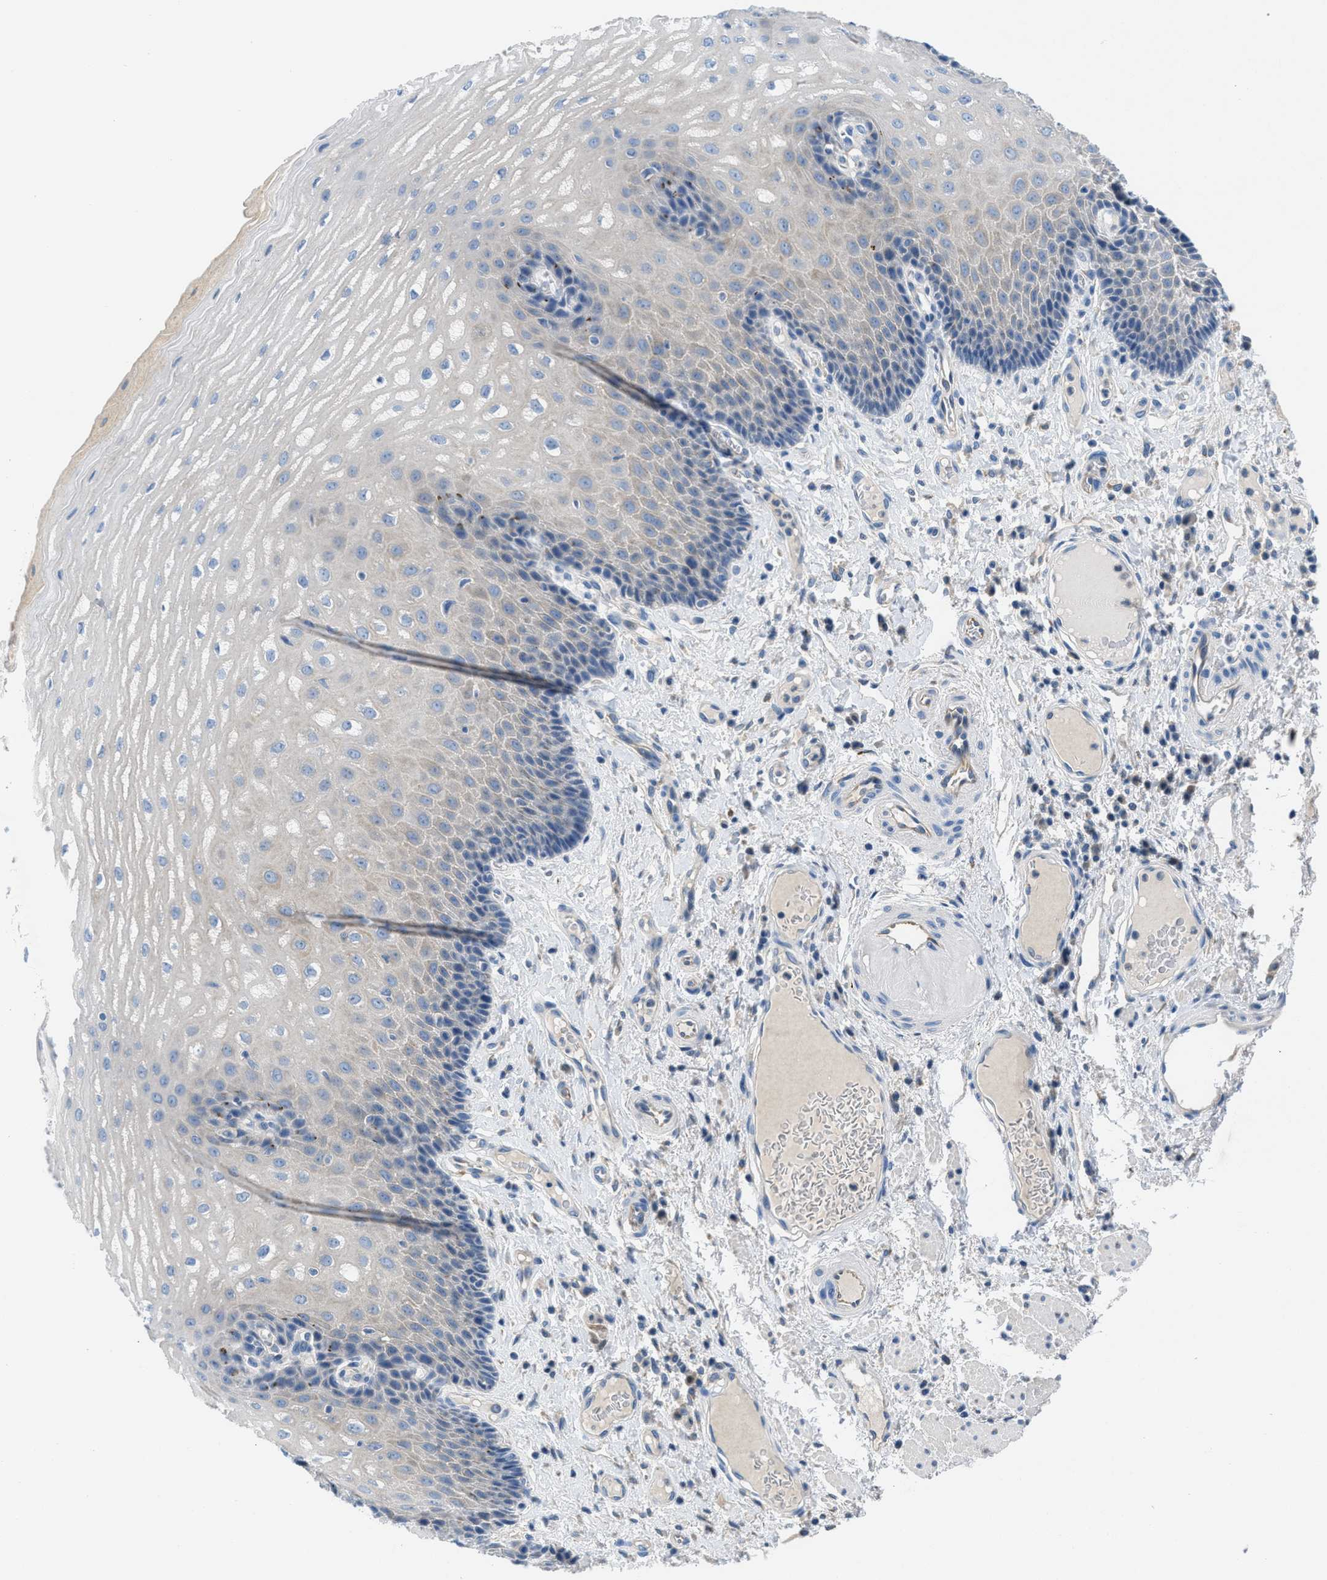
{"staining": {"intensity": "moderate", "quantity": "<25%", "location": "cytoplasmic/membranous"}, "tissue": "esophagus", "cell_type": "Squamous epithelial cells", "image_type": "normal", "snomed": [{"axis": "morphology", "description": "Normal tissue, NOS"}, {"axis": "topography", "description": "Esophagus"}], "caption": "A high-resolution histopathology image shows immunohistochemistry (IHC) staining of benign esophagus, which reveals moderate cytoplasmic/membranous positivity in approximately <25% of squamous epithelial cells.", "gene": "BNC2", "patient": {"sex": "male", "age": 54}}